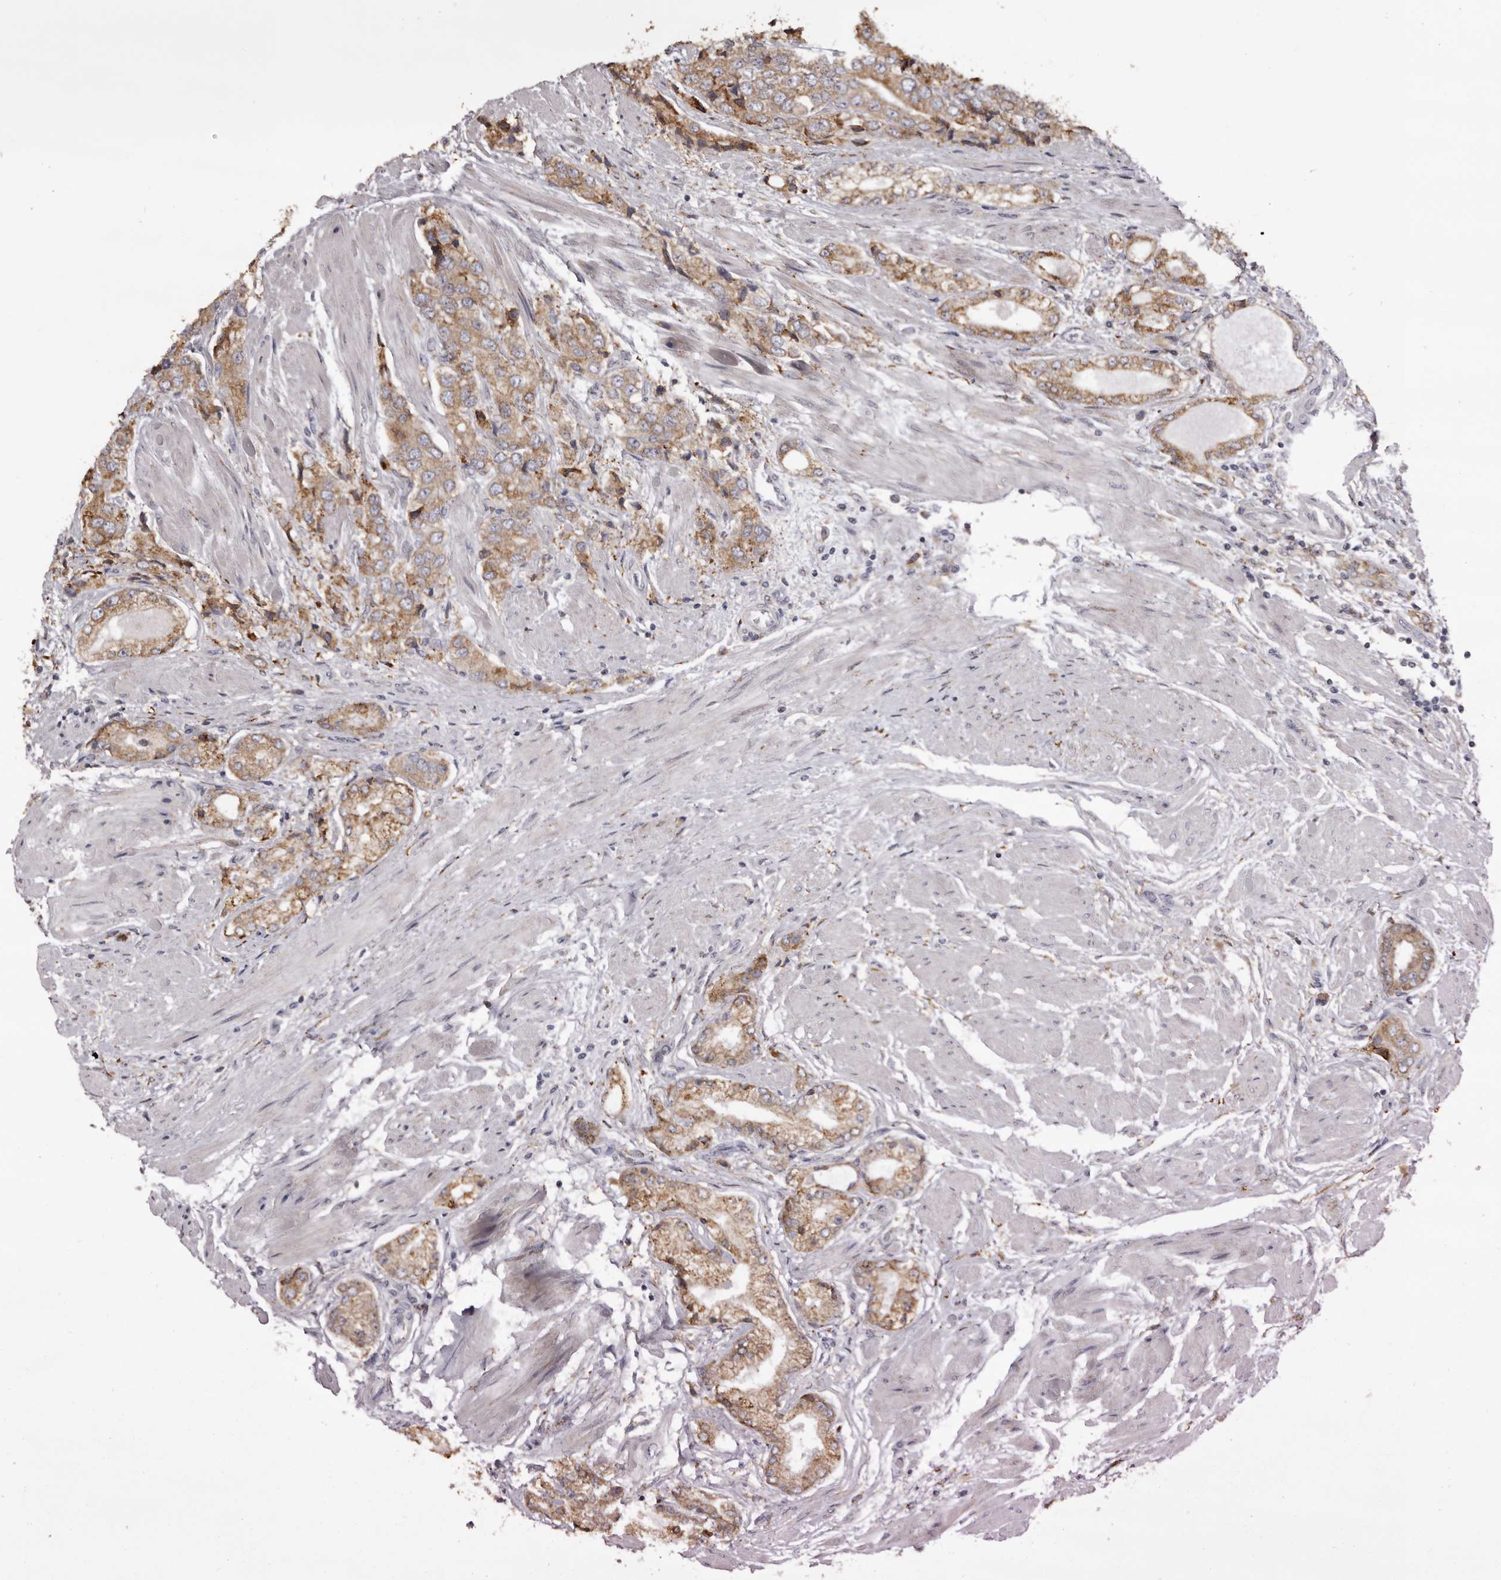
{"staining": {"intensity": "moderate", "quantity": ">75%", "location": "cytoplasmic/membranous"}, "tissue": "prostate cancer", "cell_type": "Tumor cells", "image_type": "cancer", "snomed": [{"axis": "morphology", "description": "Adenocarcinoma, High grade"}, {"axis": "topography", "description": "Prostate"}], "caption": "A medium amount of moderate cytoplasmic/membranous staining is identified in about >75% of tumor cells in prostate high-grade adenocarcinoma tissue.", "gene": "PIGX", "patient": {"sex": "male", "age": 50}}